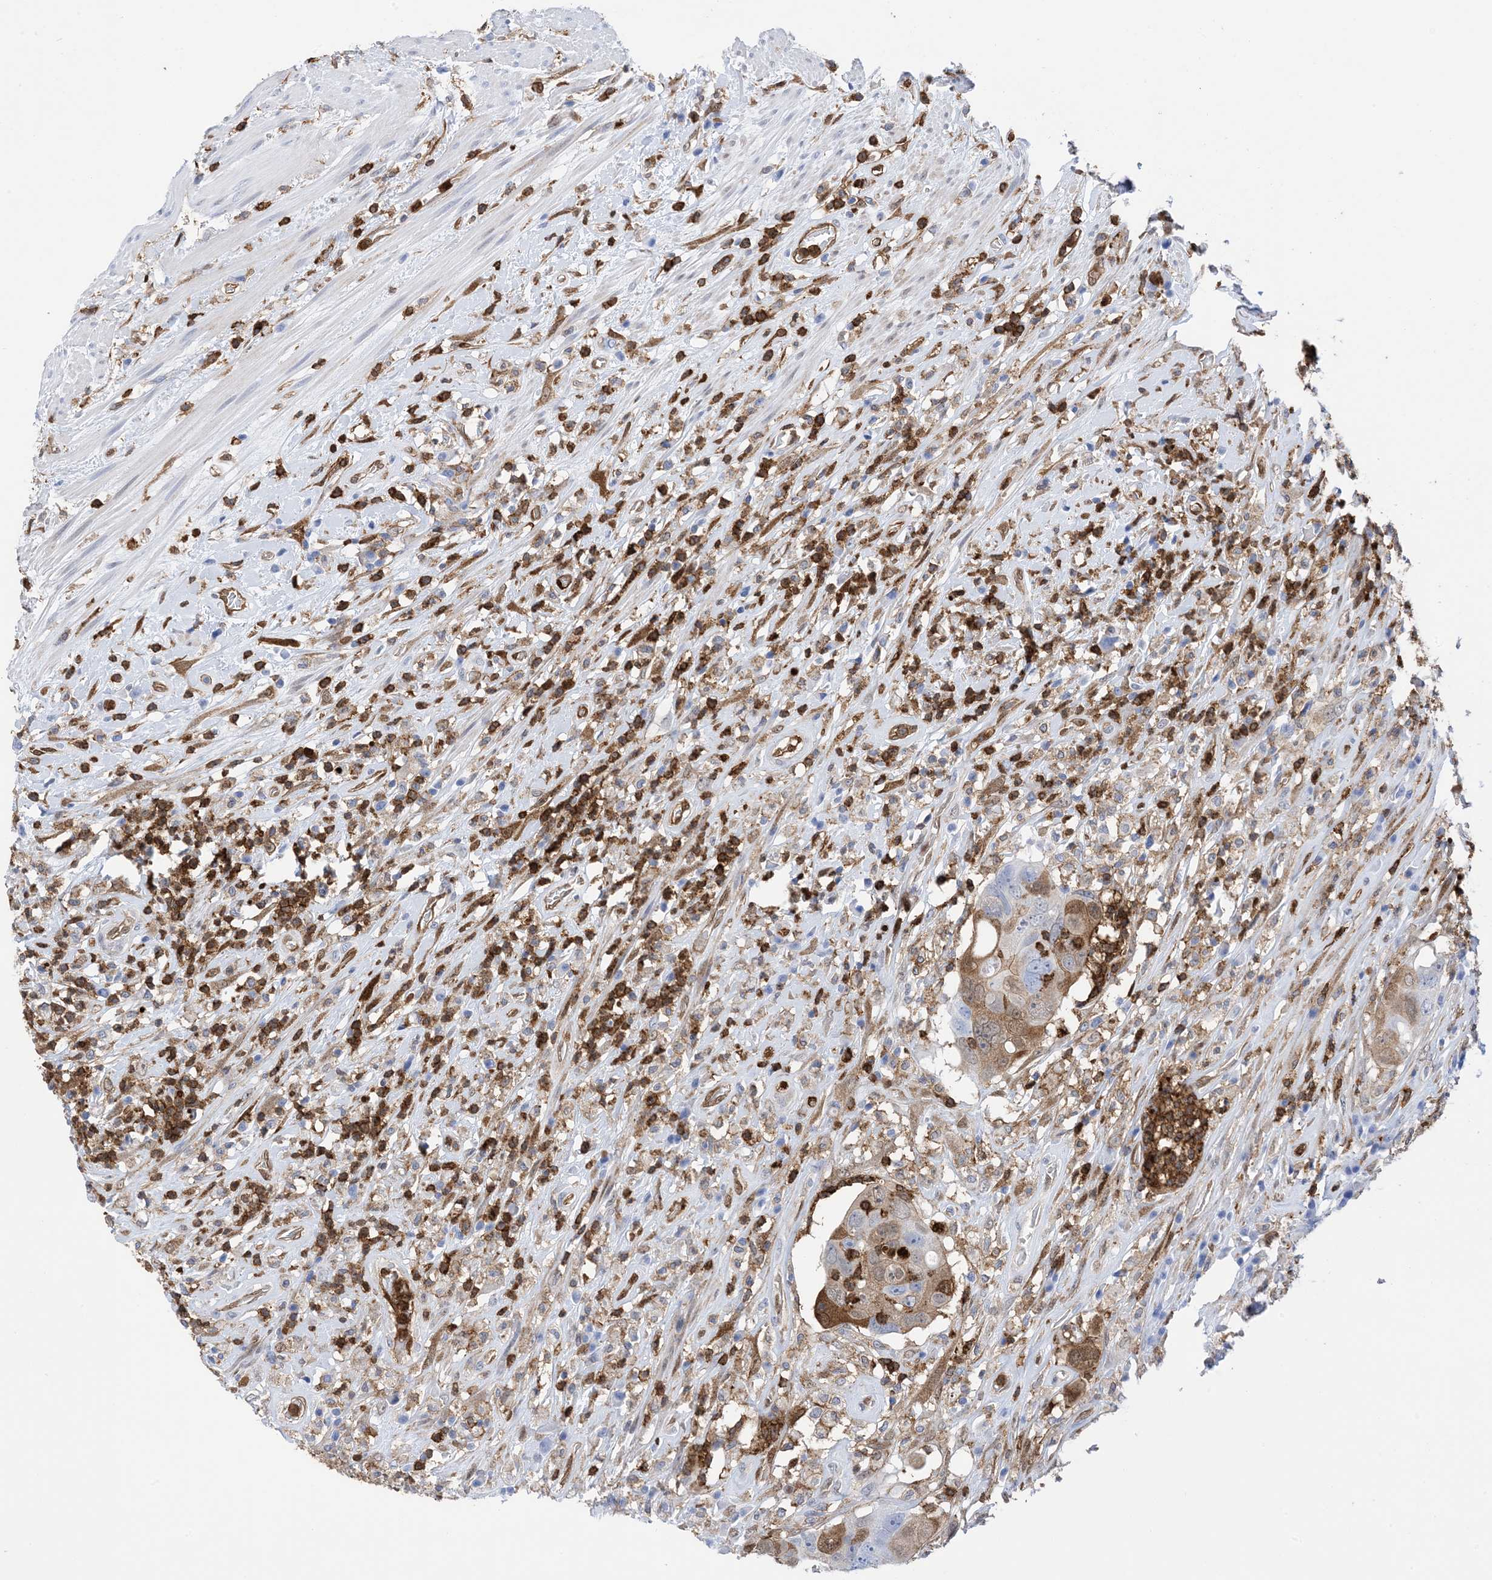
{"staining": {"intensity": "moderate", "quantity": "<25%", "location": "cytoplasmic/membranous"}, "tissue": "colorectal cancer", "cell_type": "Tumor cells", "image_type": "cancer", "snomed": [{"axis": "morphology", "description": "Adenocarcinoma, NOS"}, {"axis": "topography", "description": "Rectum"}], "caption": "Protein analysis of colorectal adenocarcinoma tissue displays moderate cytoplasmic/membranous expression in approximately <25% of tumor cells. The protein of interest is shown in brown color, while the nuclei are stained blue.", "gene": "ANXA1", "patient": {"sex": "male", "age": 59}}